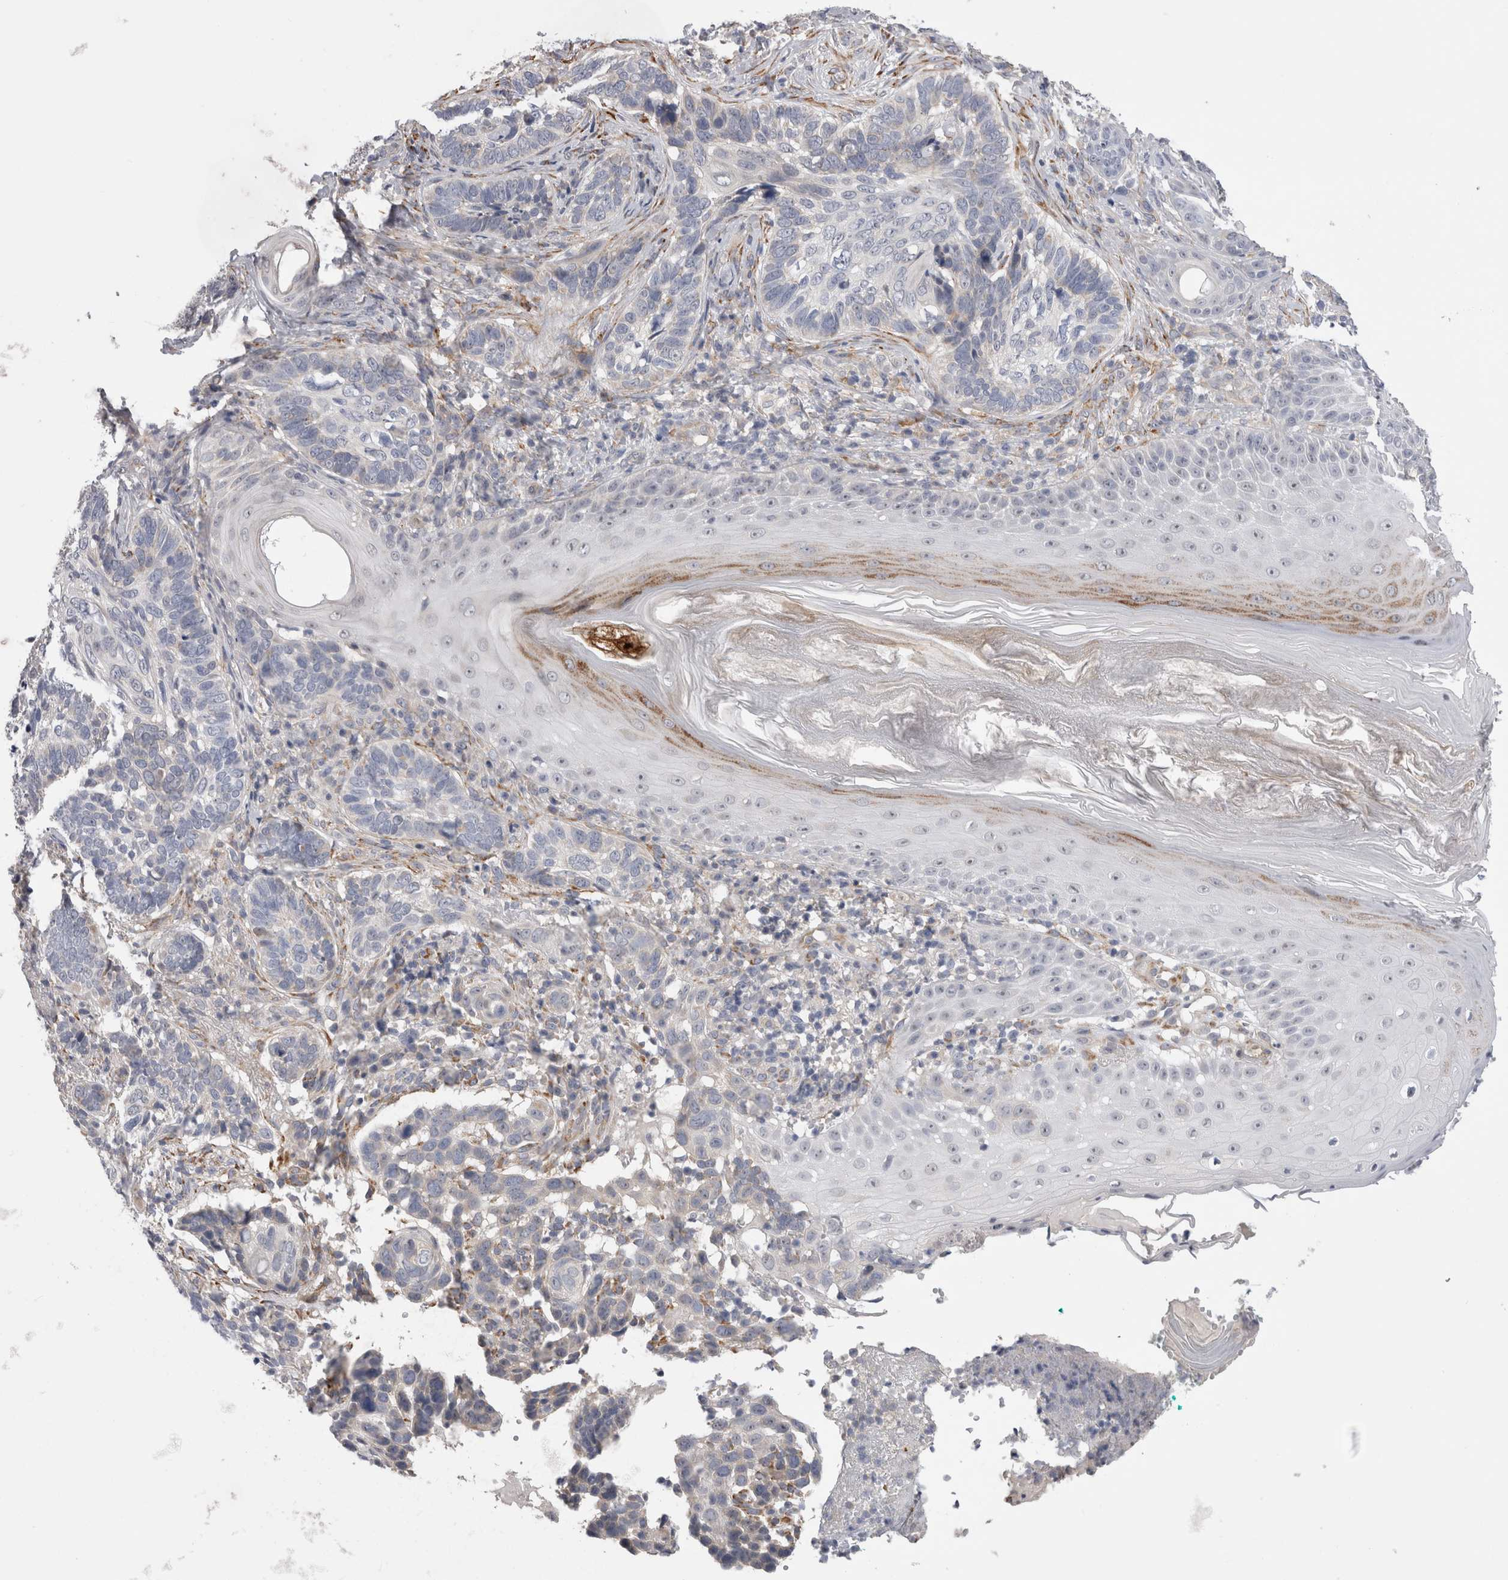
{"staining": {"intensity": "negative", "quantity": "none", "location": "none"}, "tissue": "skin cancer", "cell_type": "Tumor cells", "image_type": "cancer", "snomed": [{"axis": "morphology", "description": "Basal cell carcinoma"}, {"axis": "topography", "description": "Skin"}], "caption": "A high-resolution micrograph shows immunohistochemistry staining of skin basal cell carcinoma, which exhibits no significant positivity in tumor cells.", "gene": "ARHGAP29", "patient": {"sex": "female", "age": 89}}